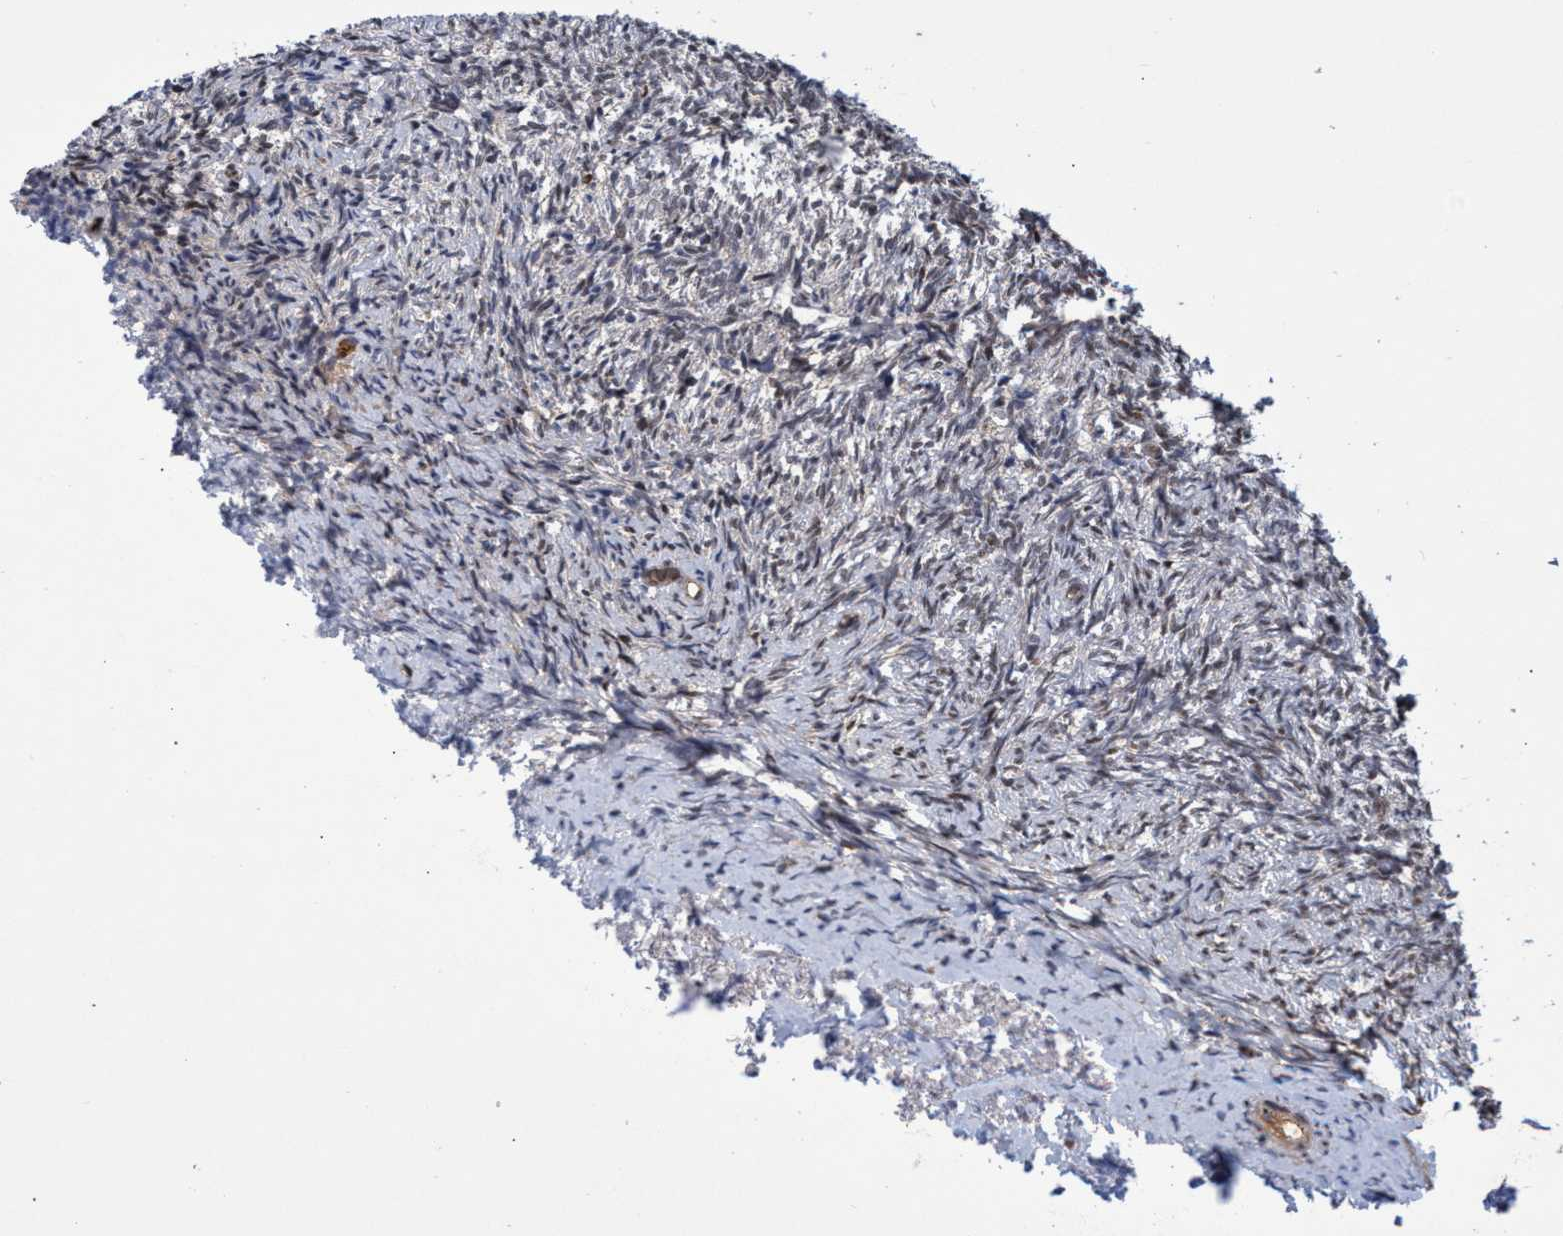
{"staining": {"intensity": "negative", "quantity": "none", "location": "none"}, "tissue": "ovary", "cell_type": "Ovarian stroma cells", "image_type": "normal", "snomed": [{"axis": "morphology", "description": "Normal tissue, NOS"}, {"axis": "topography", "description": "Ovary"}], "caption": "DAB immunohistochemical staining of normal ovary shows no significant staining in ovarian stroma cells.", "gene": "GTF2F1", "patient": {"sex": "female", "age": 41}}